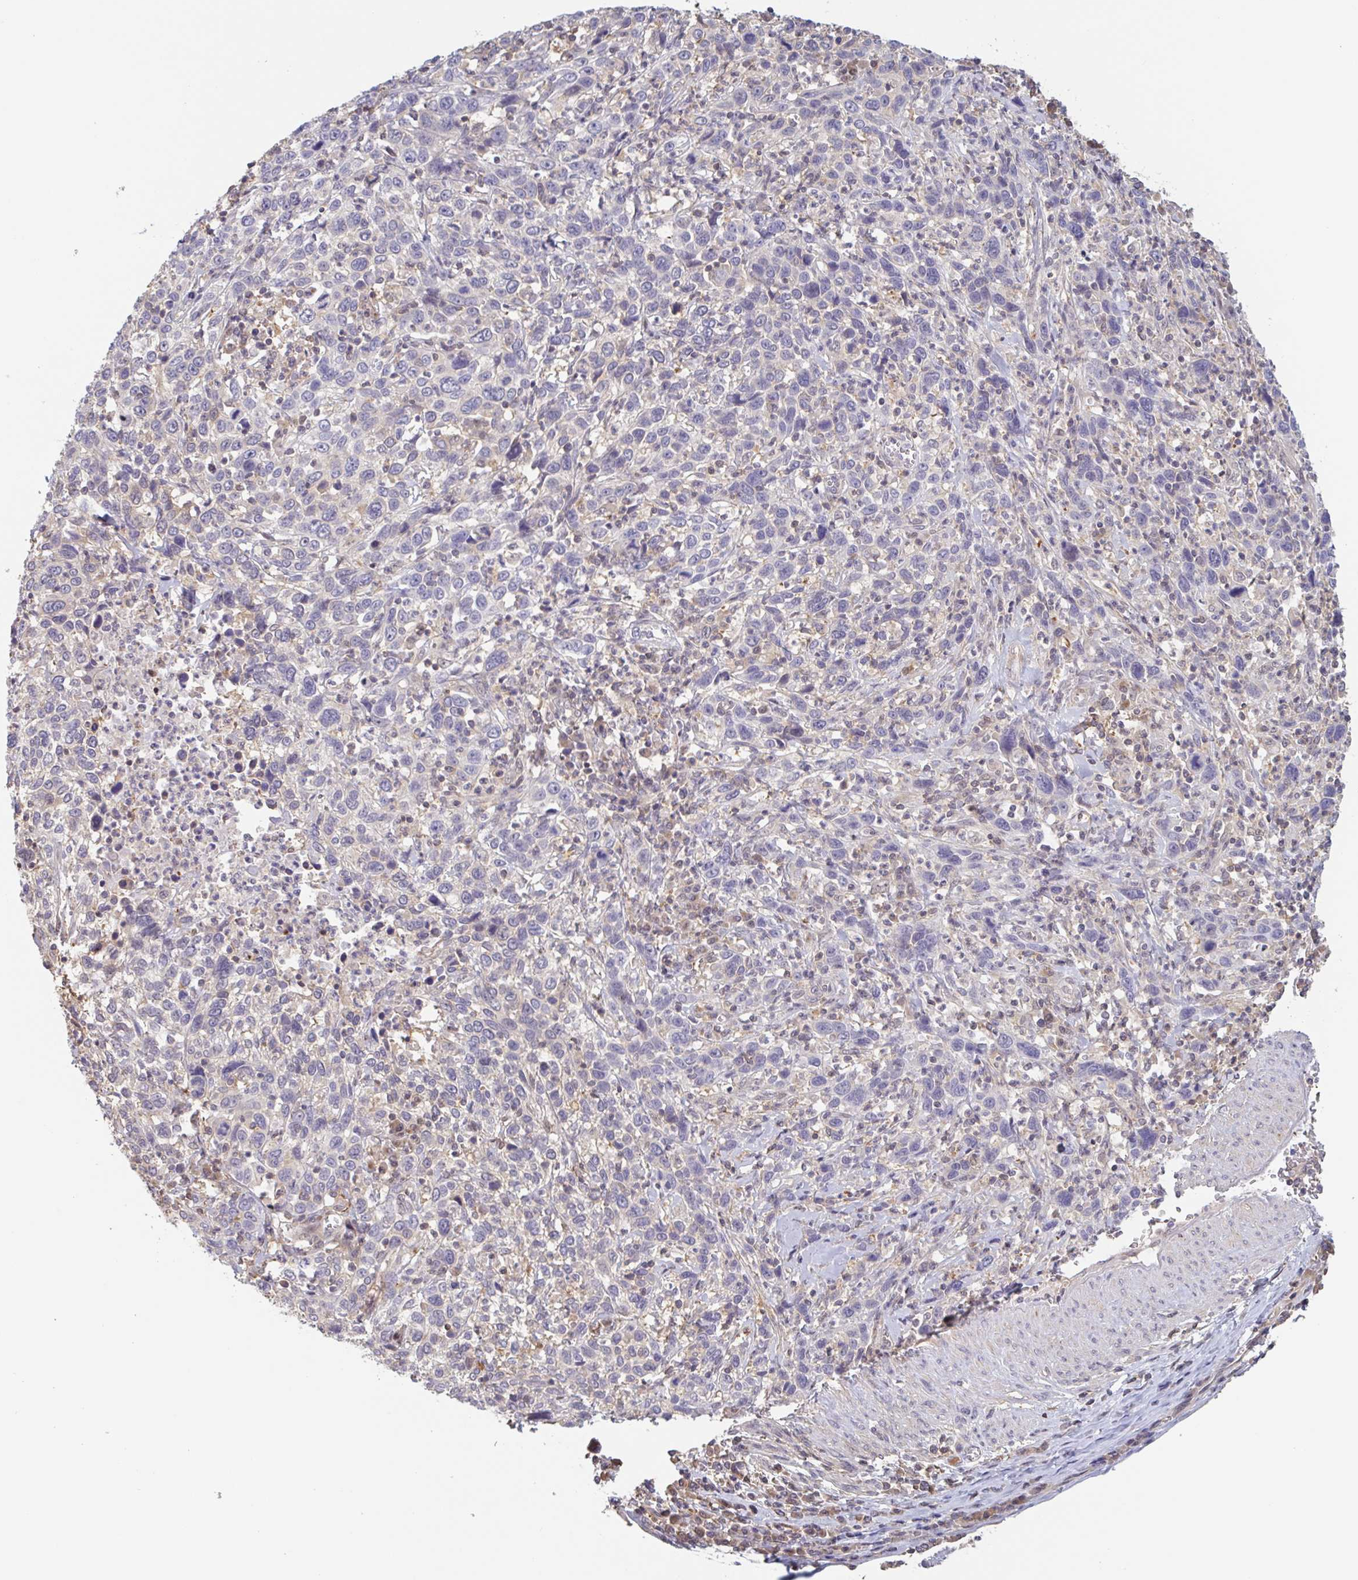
{"staining": {"intensity": "negative", "quantity": "none", "location": "none"}, "tissue": "cervical cancer", "cell_type": "Tumor cells", "image_type": "cancer", "snomed": [{"axis": "morphology", "description": "Squamous cell carcinoma, NOS"}, {"axis": "topography", "description": "Cervix"}], "caption": "IHC image of neoplastic tissue: cervical cancer (squamous cell carcinoma) stained with DAB (3,3'-diaminobenzidine) exhibits no significant protein staining in tumor cells.", "gene": "OTOP2", "patient": {"sex": "female", "age": 46}}